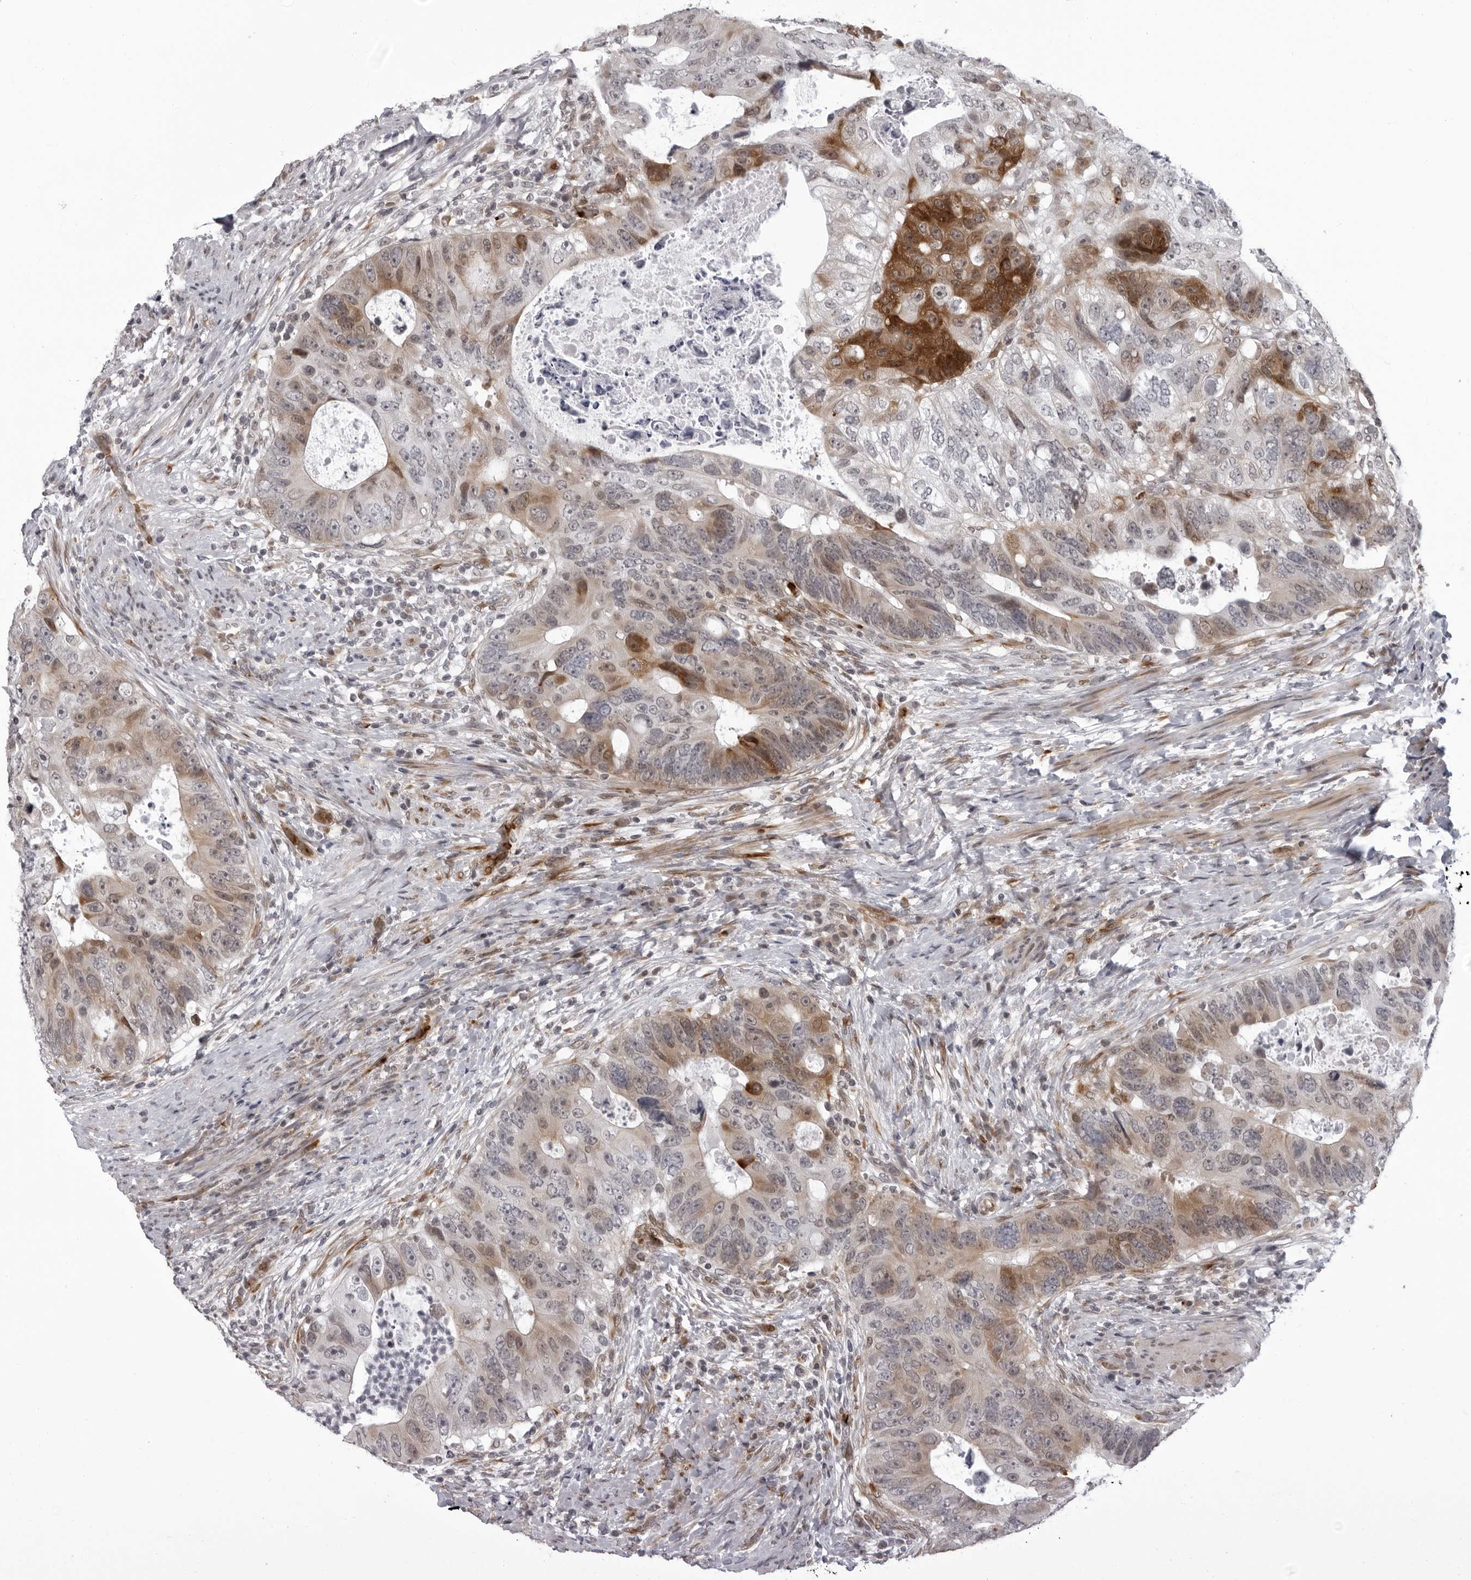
{"staining": {"intensity": "moderate", "quantity": "25%-75%", "location": "cytoplasmic/membranous"}, "tissue": "colorectal cancer", "cell_type": "Tumor cells", "image_type": "cancer", "snomed": [{"axis": "morphology", "description": "Adenocarcinoma, NOS"}, {"axis": "topography", "description": "Rectum"}], "caption": "About 25%-75% of tumor cells in adenocarcinoma (colorectal) demonstrate moderate cytoplasmic/membranous protein positivity as visualized by brown immunohistochemical staining.", "gene": "THOP1", "patient": {"sex": "male", "age": 59}}